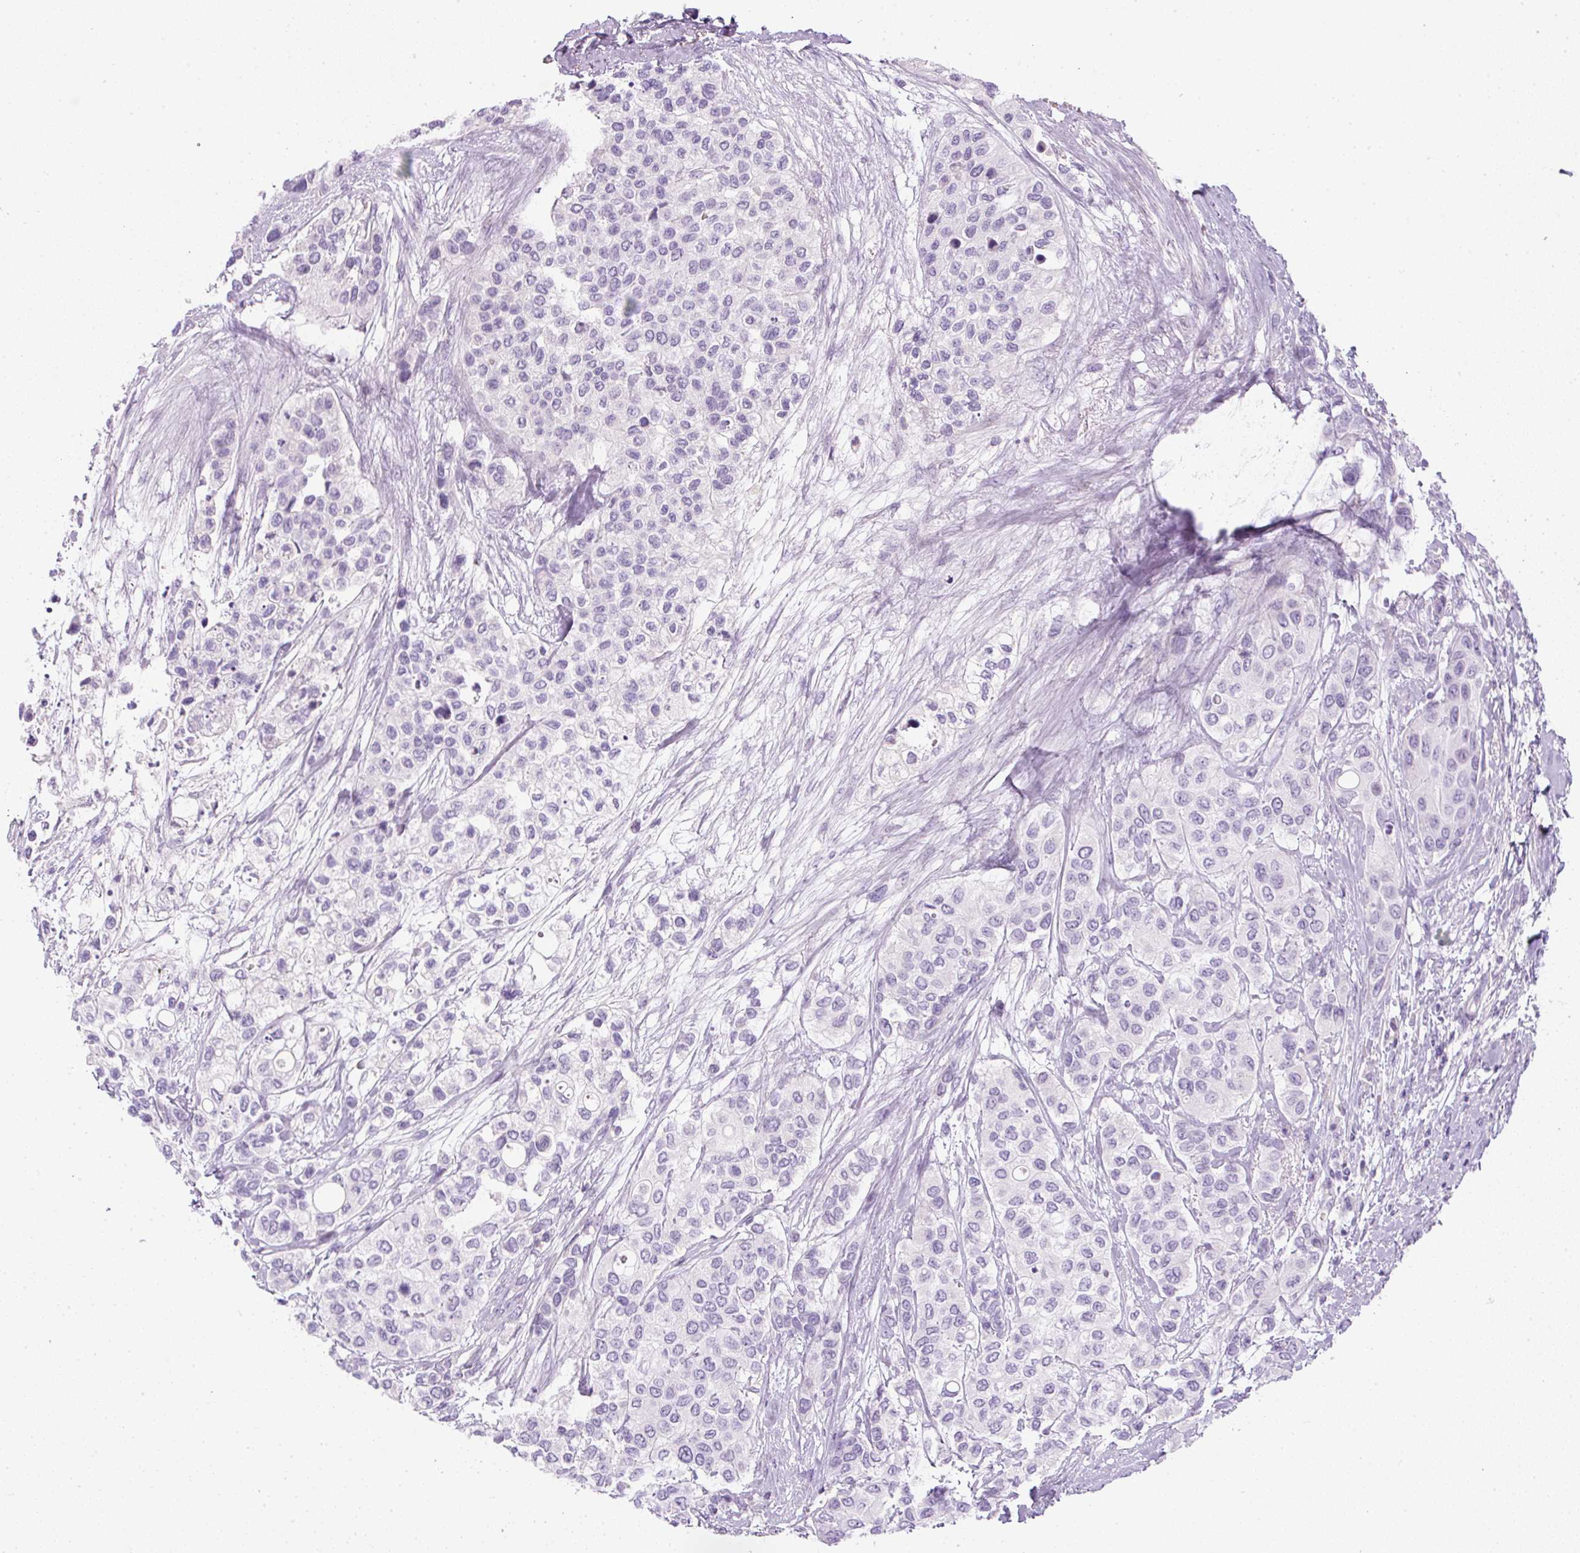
{"staining": {"intensity": "negative", "quantity": "none", "location": "none"}, "tissue": "urothelial cancer", "cell_type": "Tumor cells", "image_type": "cancer", "snomed": [{"axis": "morphology", "description": "Normal tissue, NOS"}, {"axis": "morphology", "description": "Urothelial carcinoma, High grade"}, {"axis": "topography", "description": "Vascular tissue"}, {"axis": "topography", "description": "Urinary bladder"}], "caption": "An image of high-grade urothelial carcinoma stained for a protein demonstrates no brown staining in tumor cells. (Brightfield microscopy of DAB immunohistochemistry at high magnification).", "gene": "FGFBP3", "patient": {"sex": "female", "age": 56}}